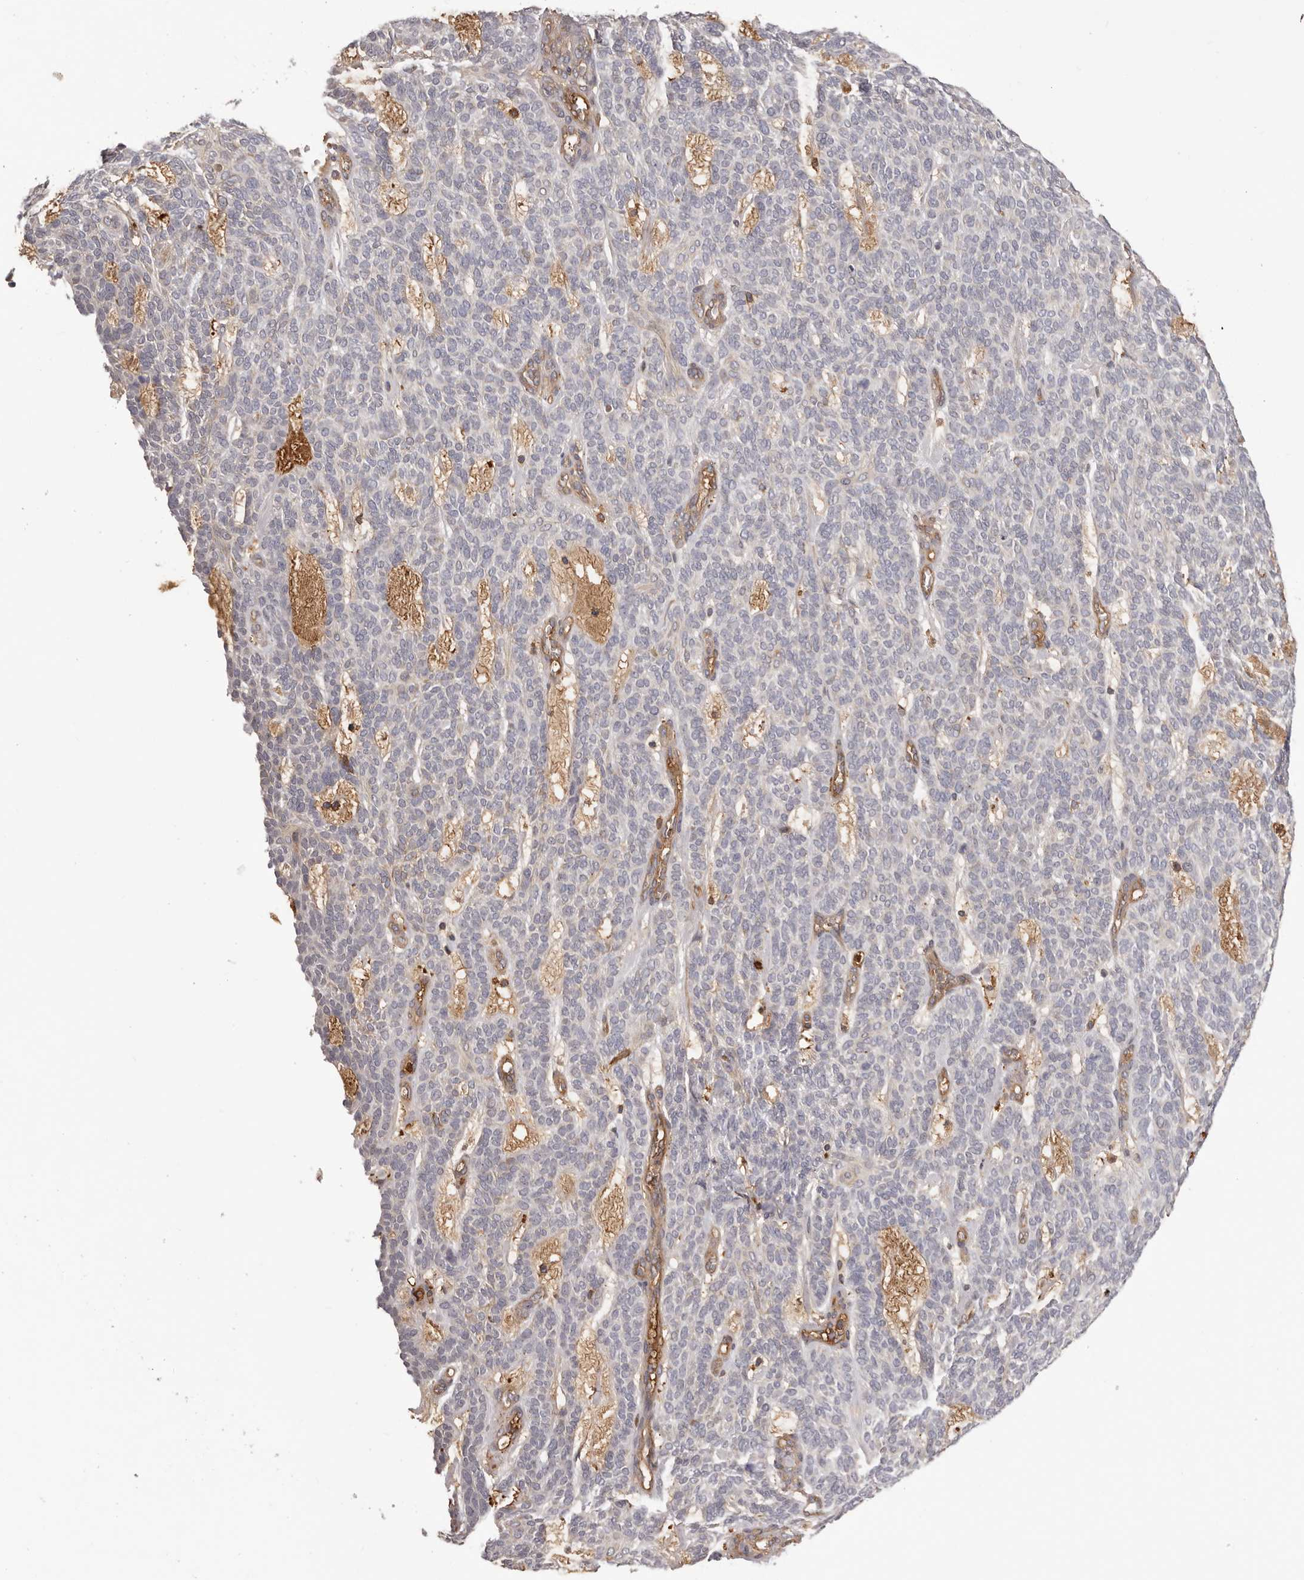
{"staining": {"intensity": "moderate", "quantity": "<25%", "location": "cytoplasmic/membranous"}, "tissue": "skin cancer", "cell_type": "Tumor cells", "image_type": "cancer", "snomed": [{"axis": "morphology", "description": "Squamous cell carcinoma, NOS"}, {"axis": "topography", "description": "Skin"}], "caption": "Immunohistochemistry (IHC) of squamous cell carcinoma (skin) shows low levels of moderate cytoplasmic/membranous positivity in about <25% of tumor cells. The staining was performed using DAB, with brown indicating positive protein expression. Nuclei are stained blue with hematoxylin.", "gene": "OTUD3", "patient": {"sex": "female", "age": 90}}